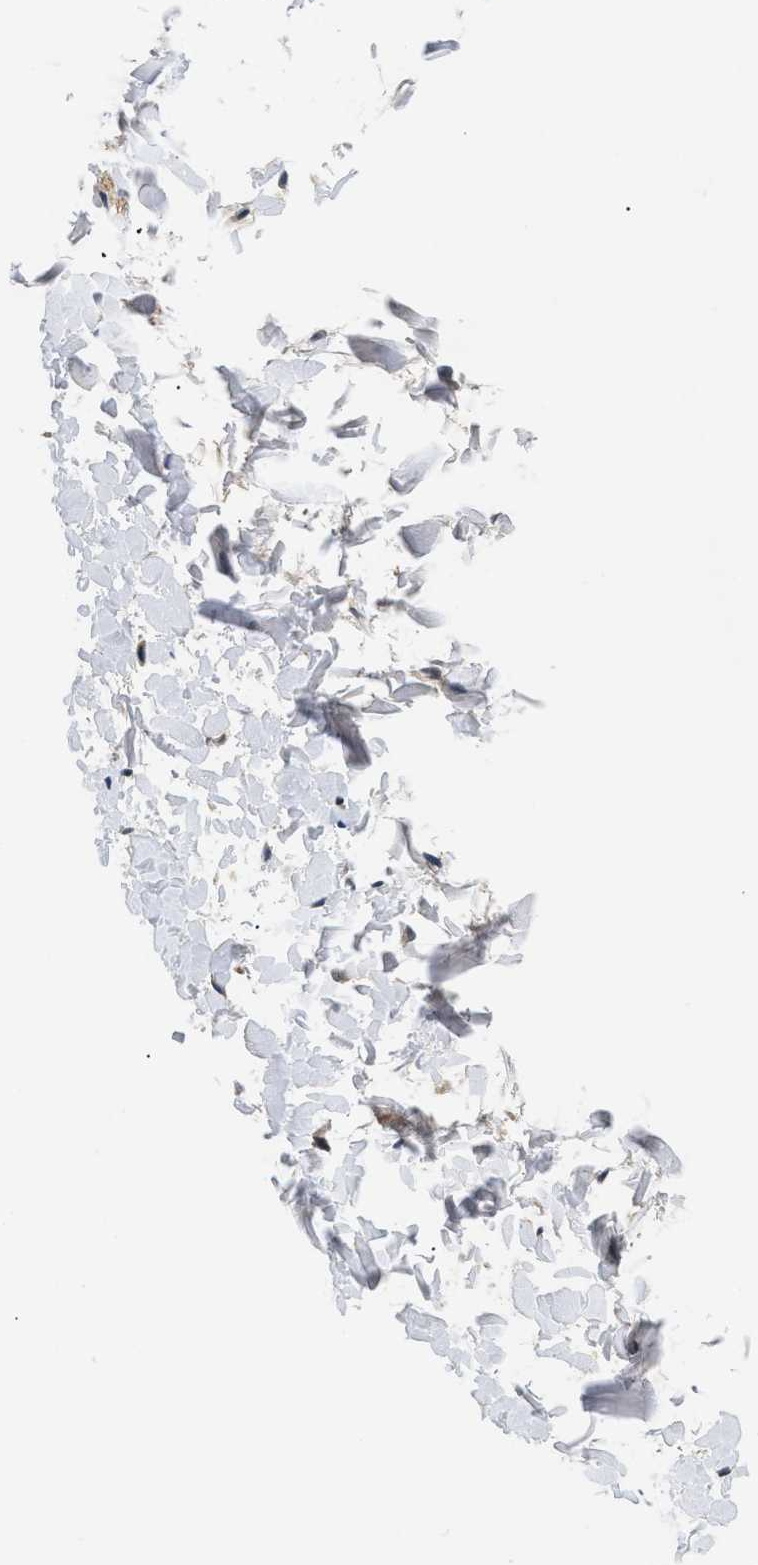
{"staining": {"intensity": "moderate", "quantity": "25%-75%", "location": "cytoplasmic/membranous"}, "tissue": "smooth muscle", "cell_type": "Smooth muscle cells", "image_type": "normal", "snomed": [{"axis": "morphology", "description": "Normal tissue, NOS"}, {"axis": "topography", "description": "Smooth muscle"}, {"axis": "topography", "description": "Colon"}], "caption": "A micrograph of human smooth muscle stained for a protein exhibits moderate cytoplasmic/membranous brown staining in smooth muscle cells. (DAB IHC with brightfield microscopy, high magnification).", "gene": "HMGCR", "patient": {"sex": "male", "age": 67}}